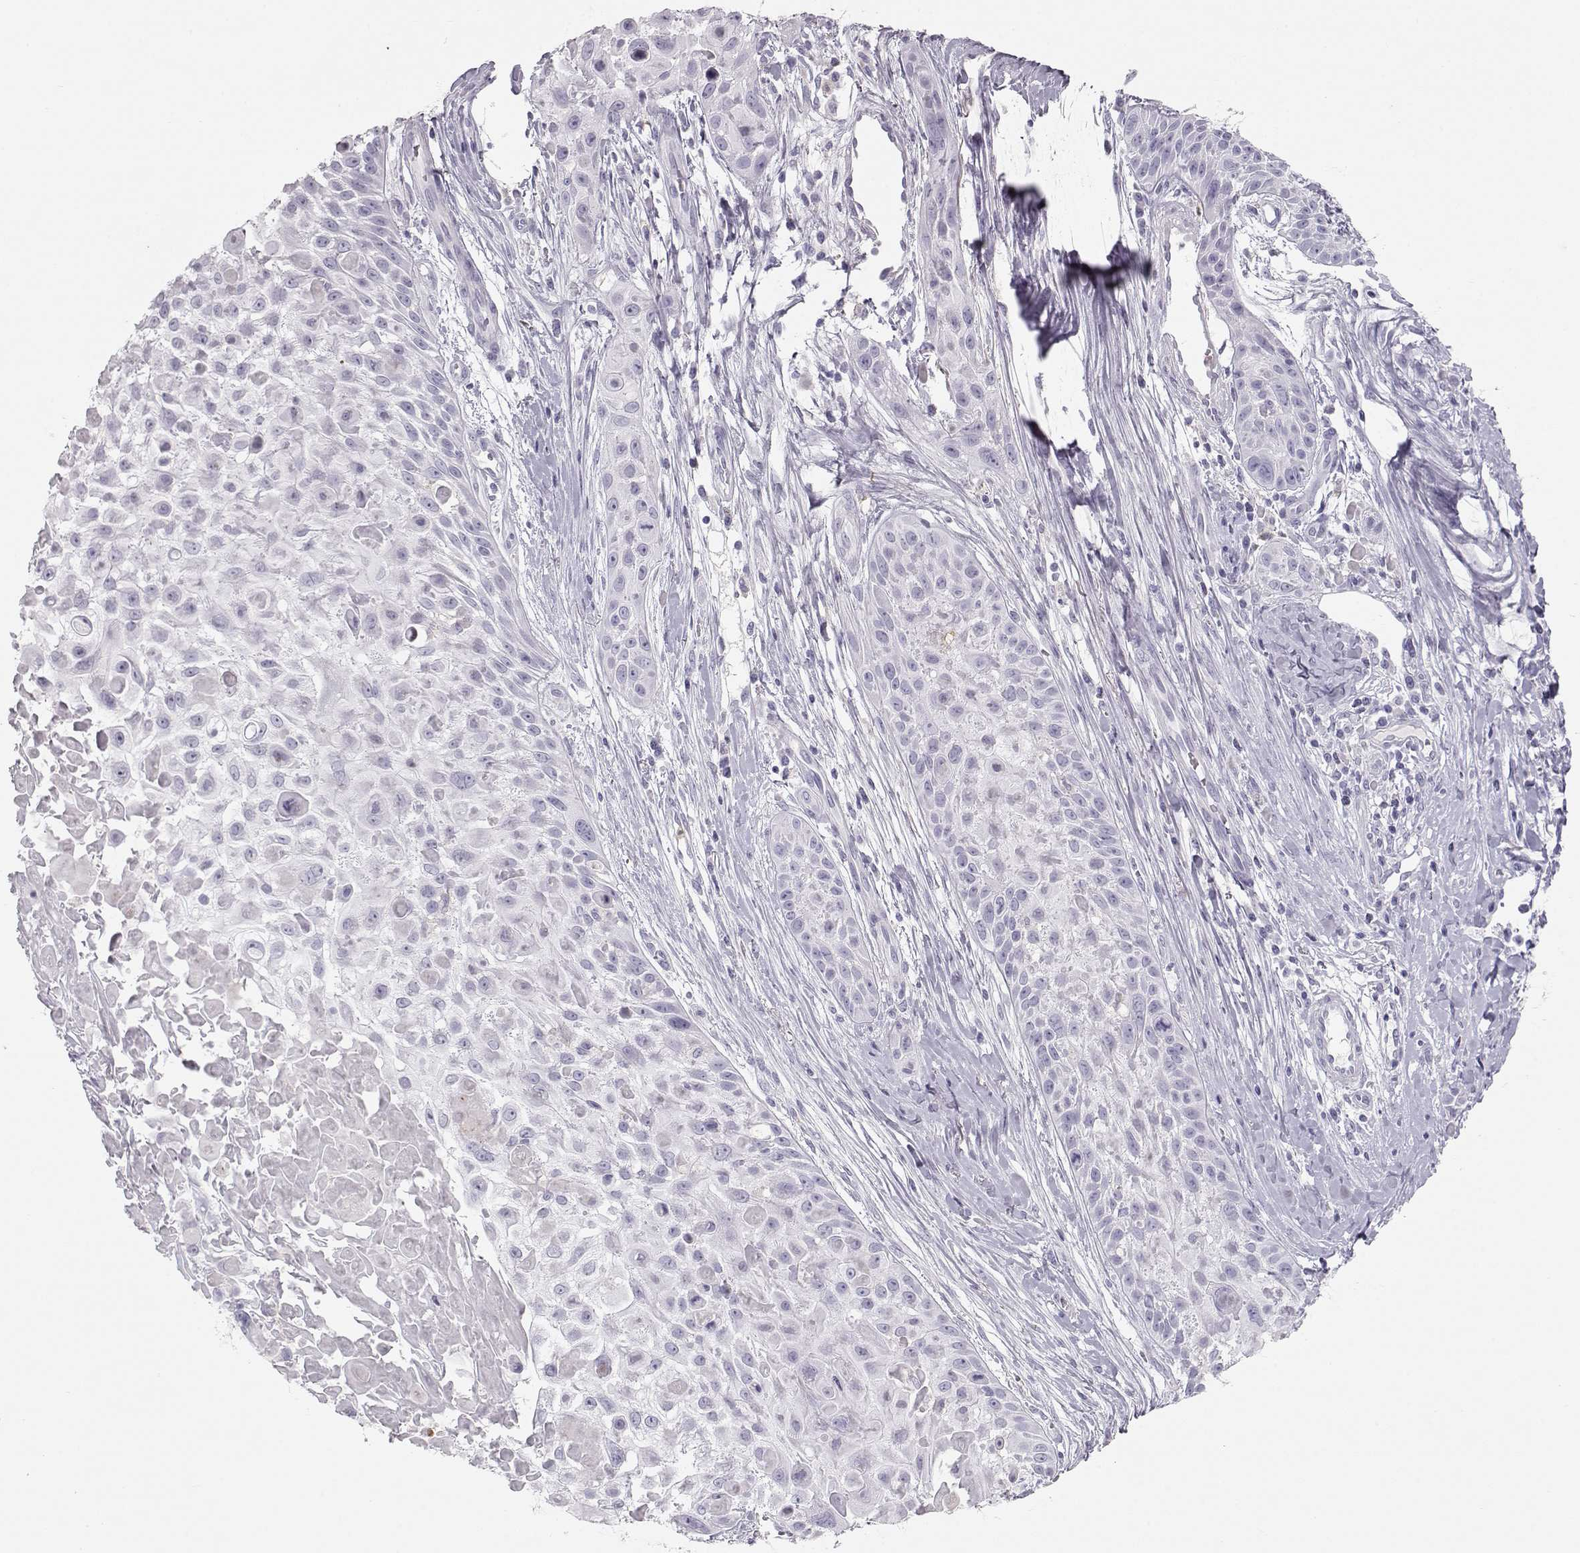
{"staining": {"intensity": "negative", "quantity": "none", "location": "none"}, "tissue": "skin cancer", "cell_type": "Tumor cells", "image_type": "cancer", "snomed": [{"axis": "morphology", "description": "Squamous cell carcinoma, NOS"}, {"axis": "topography", "description": "Skin"}, {"axis": "topography", "description": "Anal"}], "caption": "This is a image of immunohistochemistry (IHC) staining of skin squamous cell carcinoma, which shows no staining in tumor cells. Brightfield microscopy of immunohistochemistry (IHC) stained with DAB (brown) and hematoxylin (blue), captured at high magnification.", "gene": "MIP", "patient": {"sex": "female", "age": 75}}